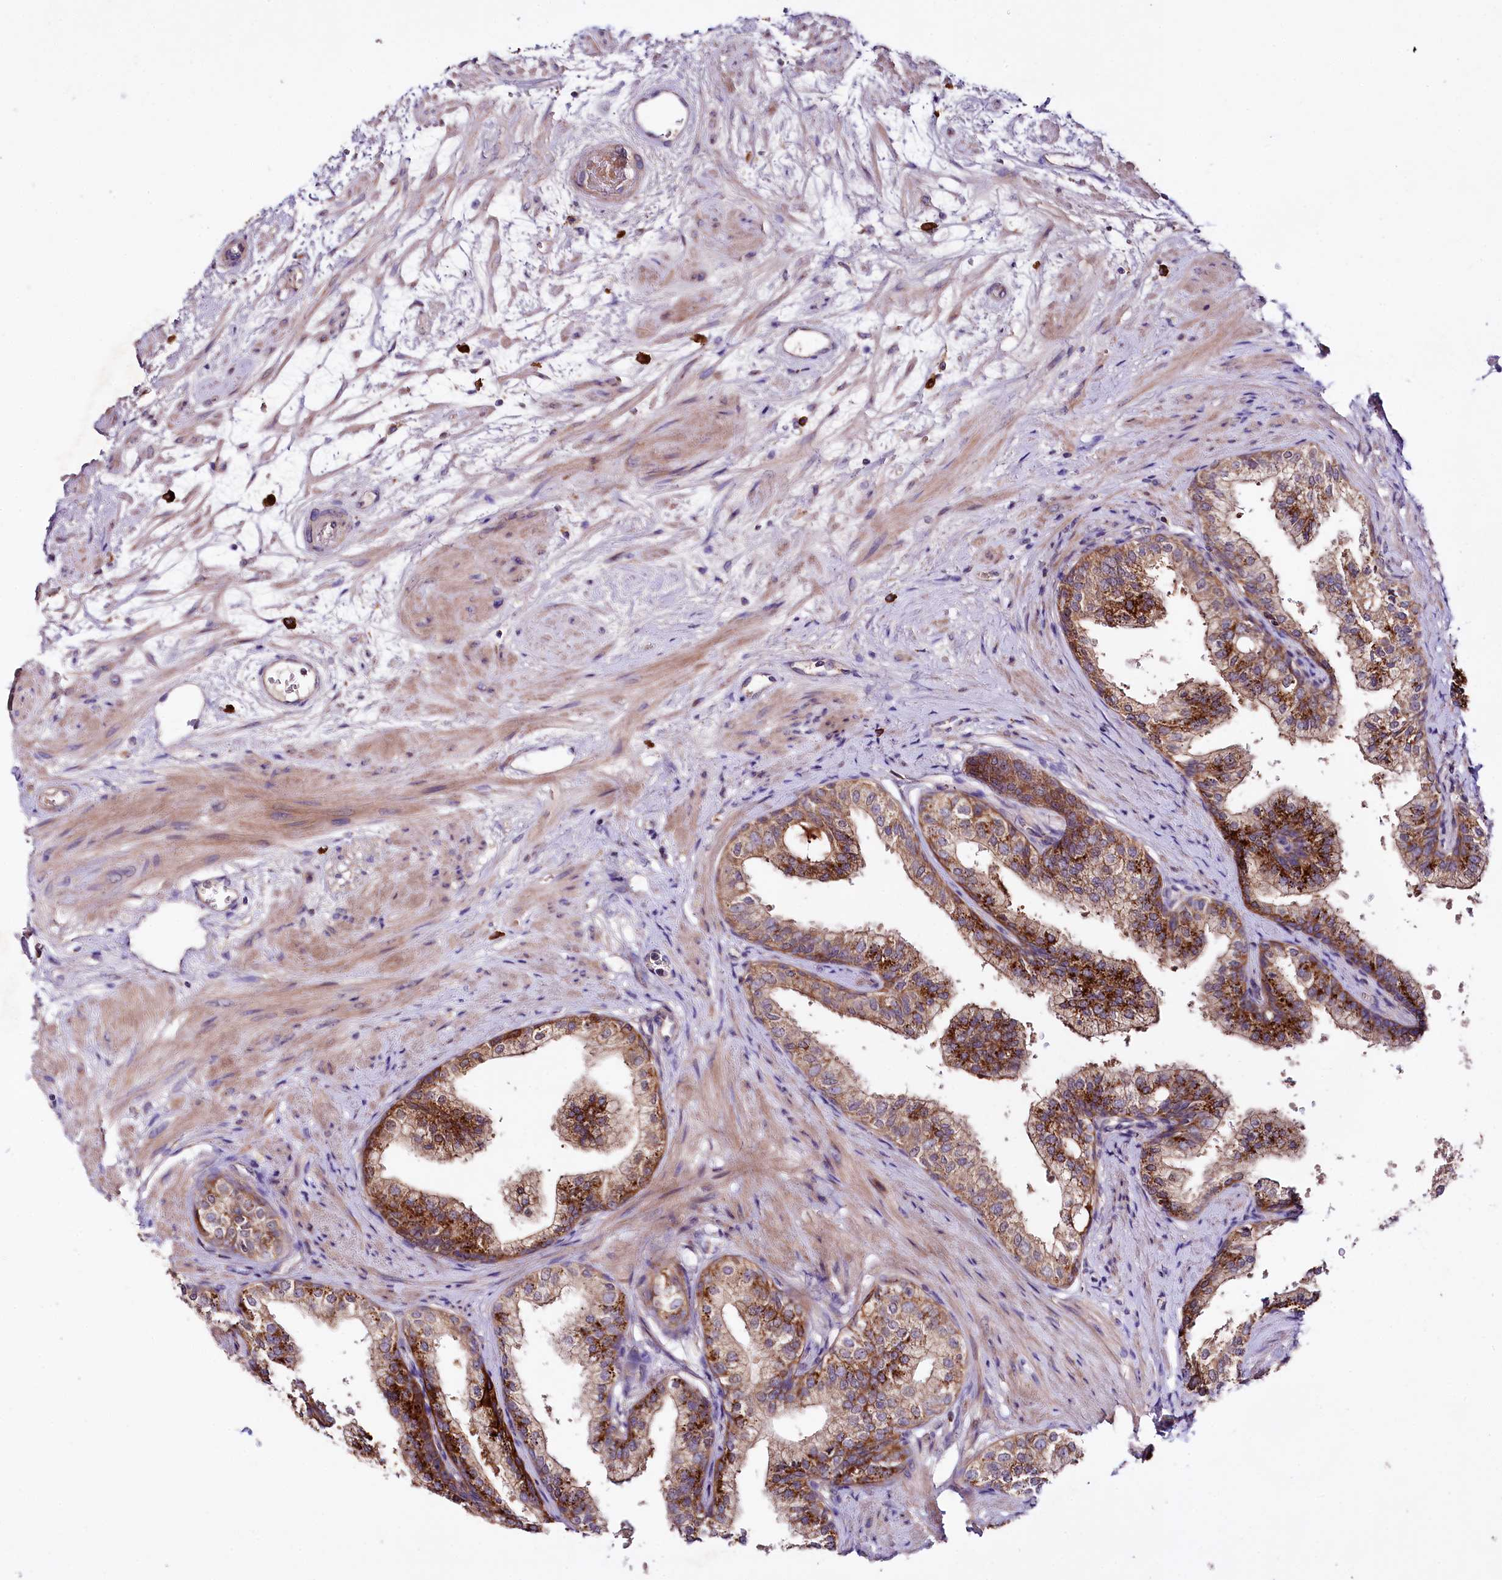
{"staining": {"intensity": "strong", "quantity": ">75%", "location": "cytoplasmic/membranous"}, "tissue": "prostate", "cell_type": "Glandular cells", "image_type": "normal", "snomed": [{"axis": "morphology", "description": "Normal tissue, NOS"}, {"axis": "topography", "description": "Prostate"}], "caption": "A brown stain highlights strong cytoplasmic/membranous expression of a protein in glandular cells of unremarkable human prostate.", "gene": "ZNF45", "patient": {"sex": "male", "age": 60}}